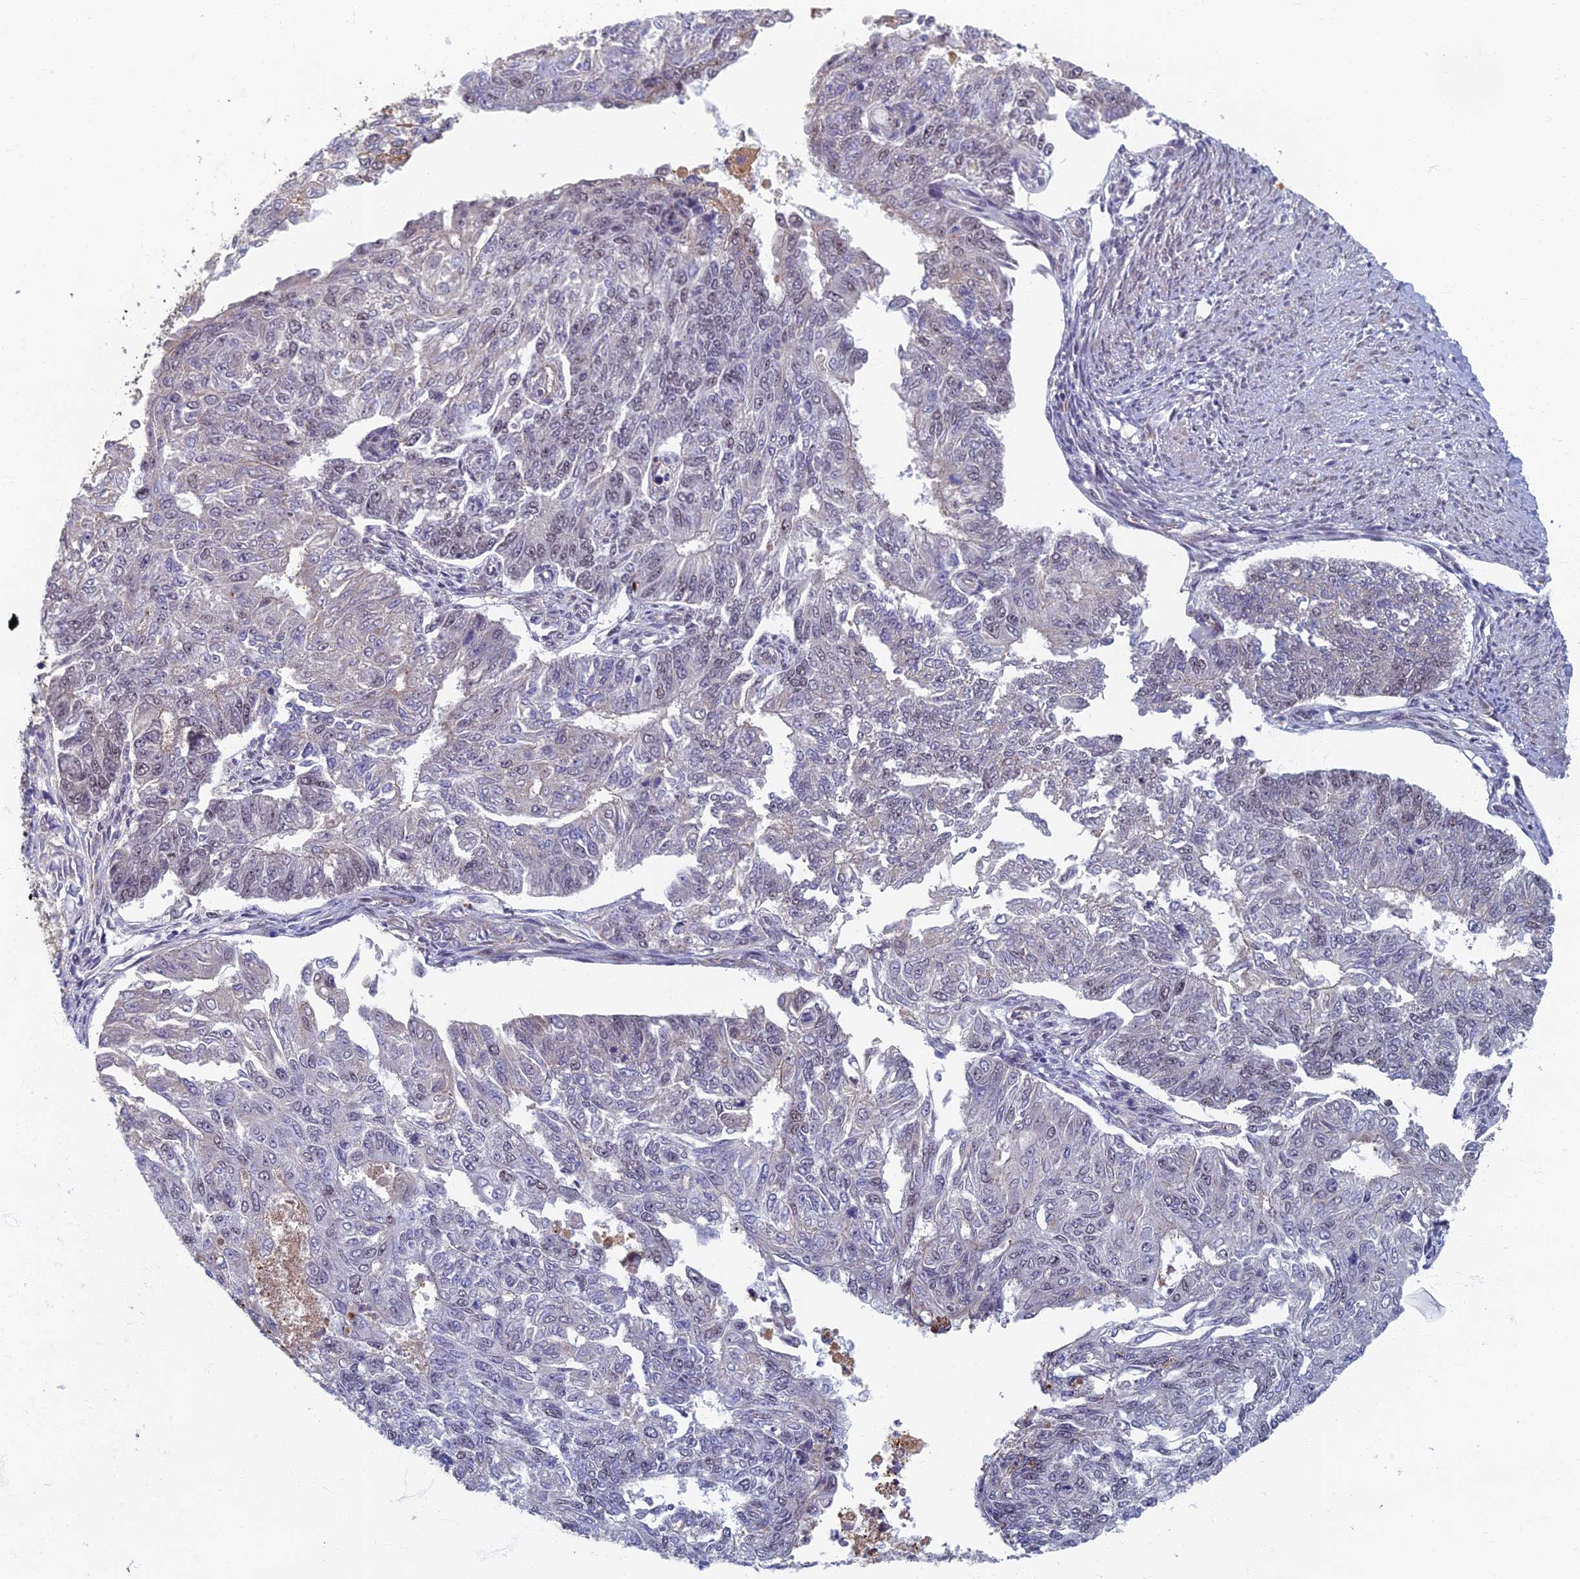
{"staining": {"intensity": "weak", "quantity": "<25%", "location": "nuclear"}, "tissue": "endometrial cancer", "cell_type": "Tumor cells", "image_type": "cancer", "snomed": [{"axis": "morphology", "description": "Adenocarcinoma, NOS"}, {"axis": "topography", "description": "Endometrium"}], "caption": "Tumor cells are negative for brown protein staining in endometrial adenocarcinoma. (DAB IHC, high magnification).", "gene": "TAF13", "patient": {"sex": "female", "age": 32}}